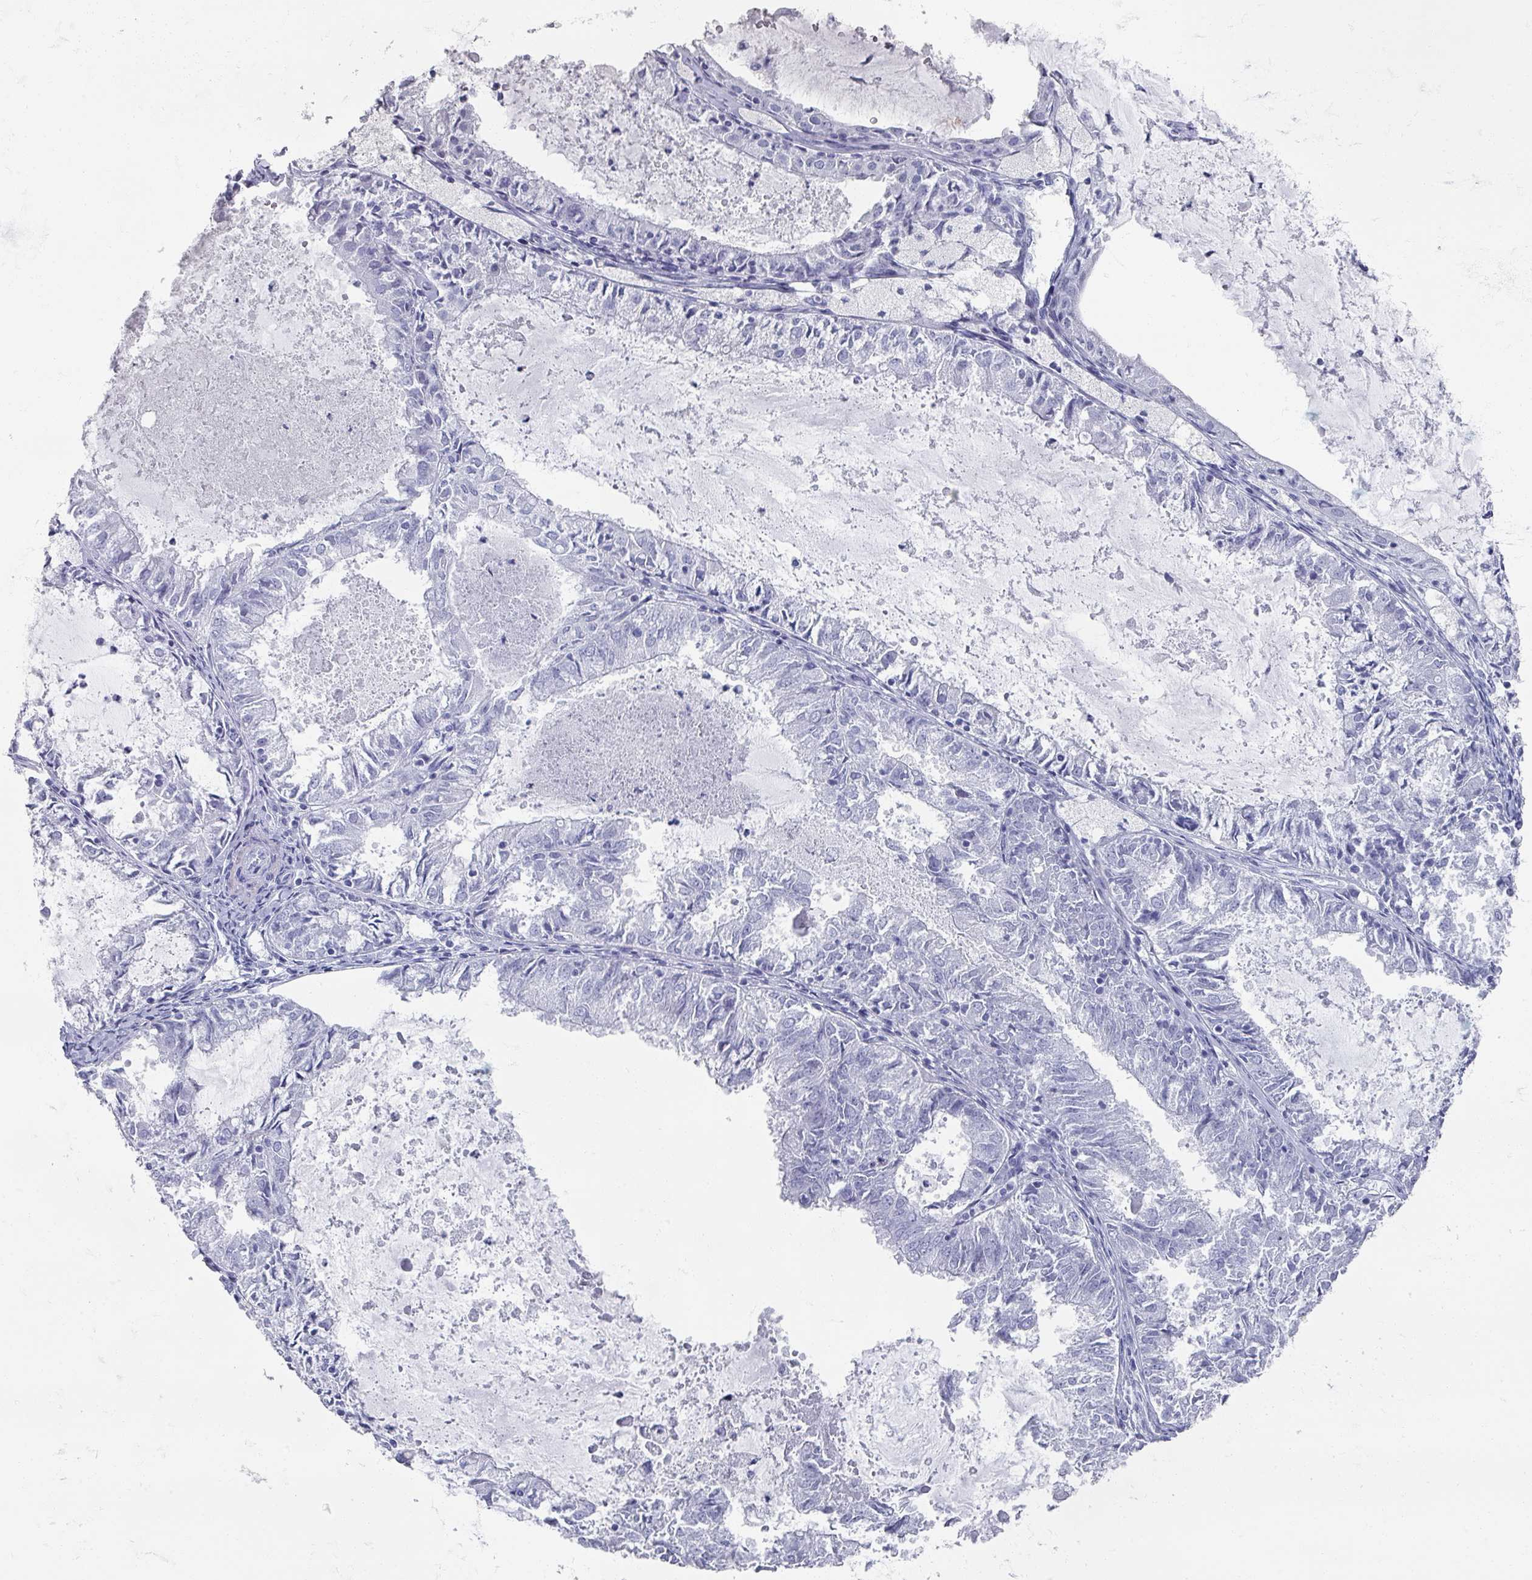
{"staining": {"intensity": "negative", "quantity": "none", "location": "none"}, "tissue": "endometrial cancer", "cell_type": "Tumor cells", "image_type": "cancer", "snomed": [{"axis": "morphology", "description": "Adenocarcinoma, NOS"}, {"axis": "topography", "description": "Endometrium"}], "caption": "High power microscopy histopathology image of an IHC image of endometrial adenocarcinoma, revealing no significant expression in tumor cells.", "gene": "OMG", "patient": {"sex": "female", "age": 57}}